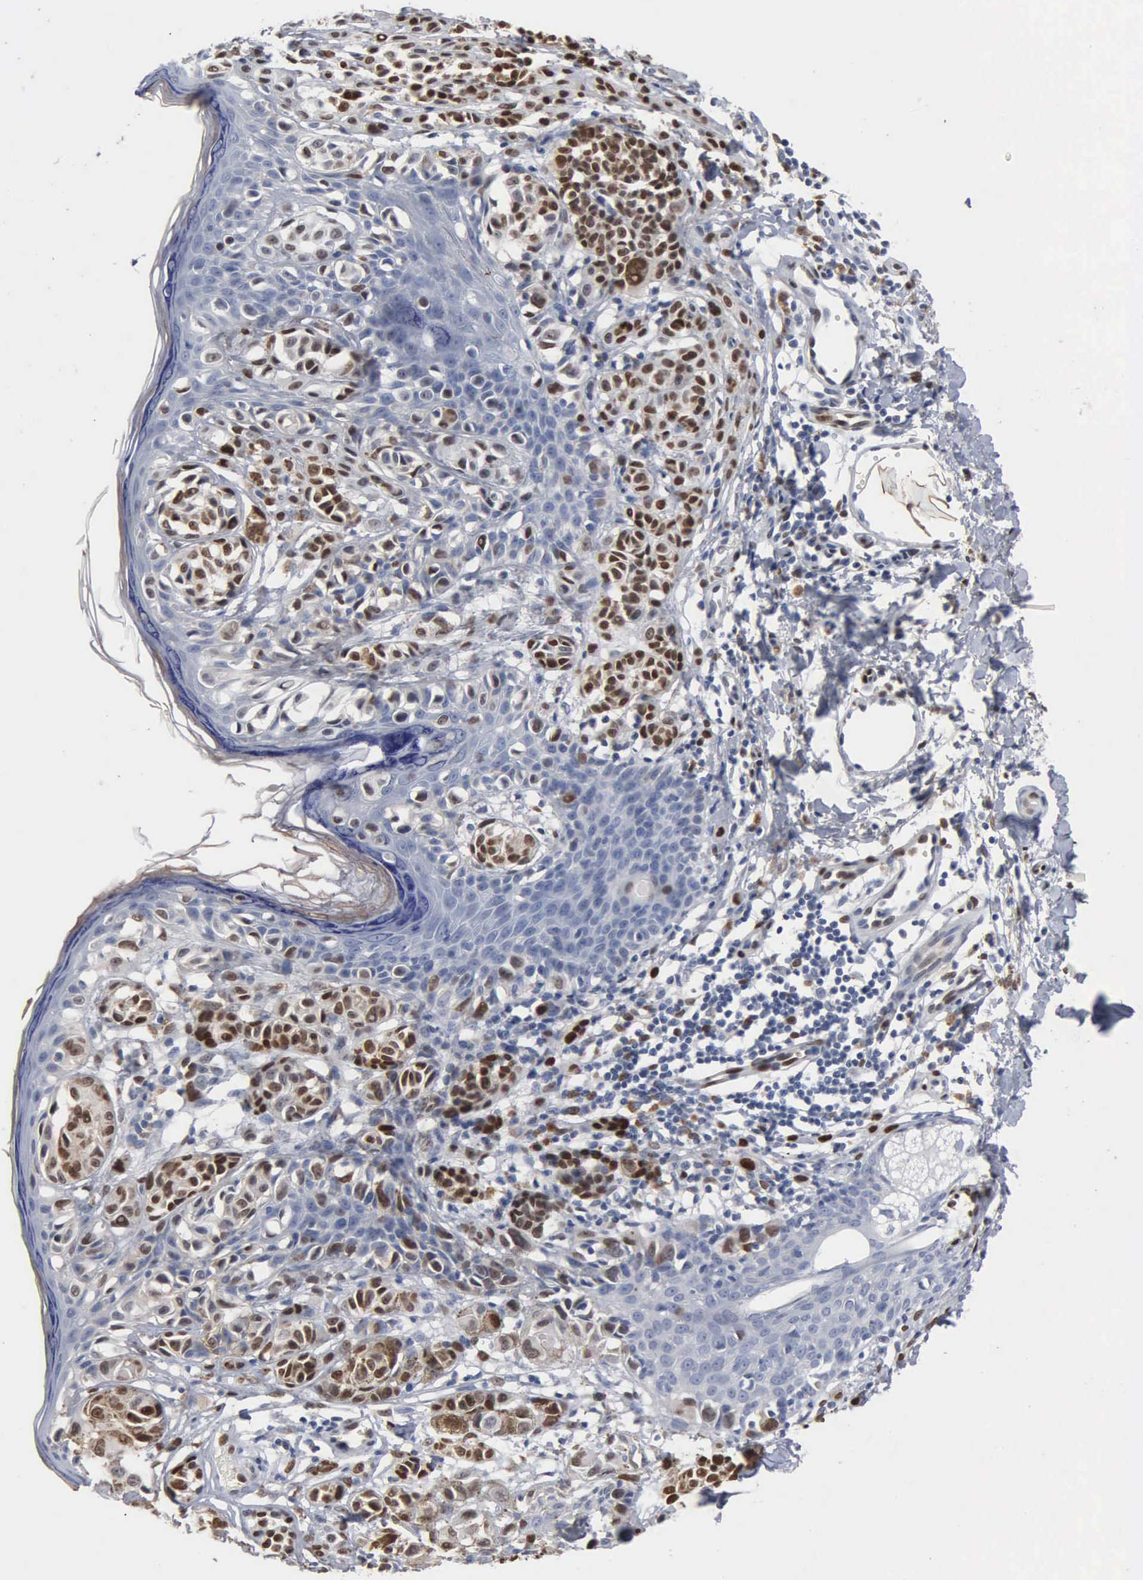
{"staining": {"intensity": "strong", "quantity": ">75%", "location": "nuclear"}, "tissue": "melanoma", "cell_type": "Tumor cells", "image_type": "cancer", "snomed": [{"axis": "morphology", "description": "Malignant melanoma, NOS"}, {"axis": "topography", "description": "Skin"}], "caption": "A photomicrograph of melanoma stained for a protein demonstrates strong nuclear brown staining in tumor cells. Using DAB (brown) and hematoxylin (blue) stains, captured at high magnification using brightfield microscopy.", "gene": "FGF2", "patient": {"sex": "male", "age": 40}}